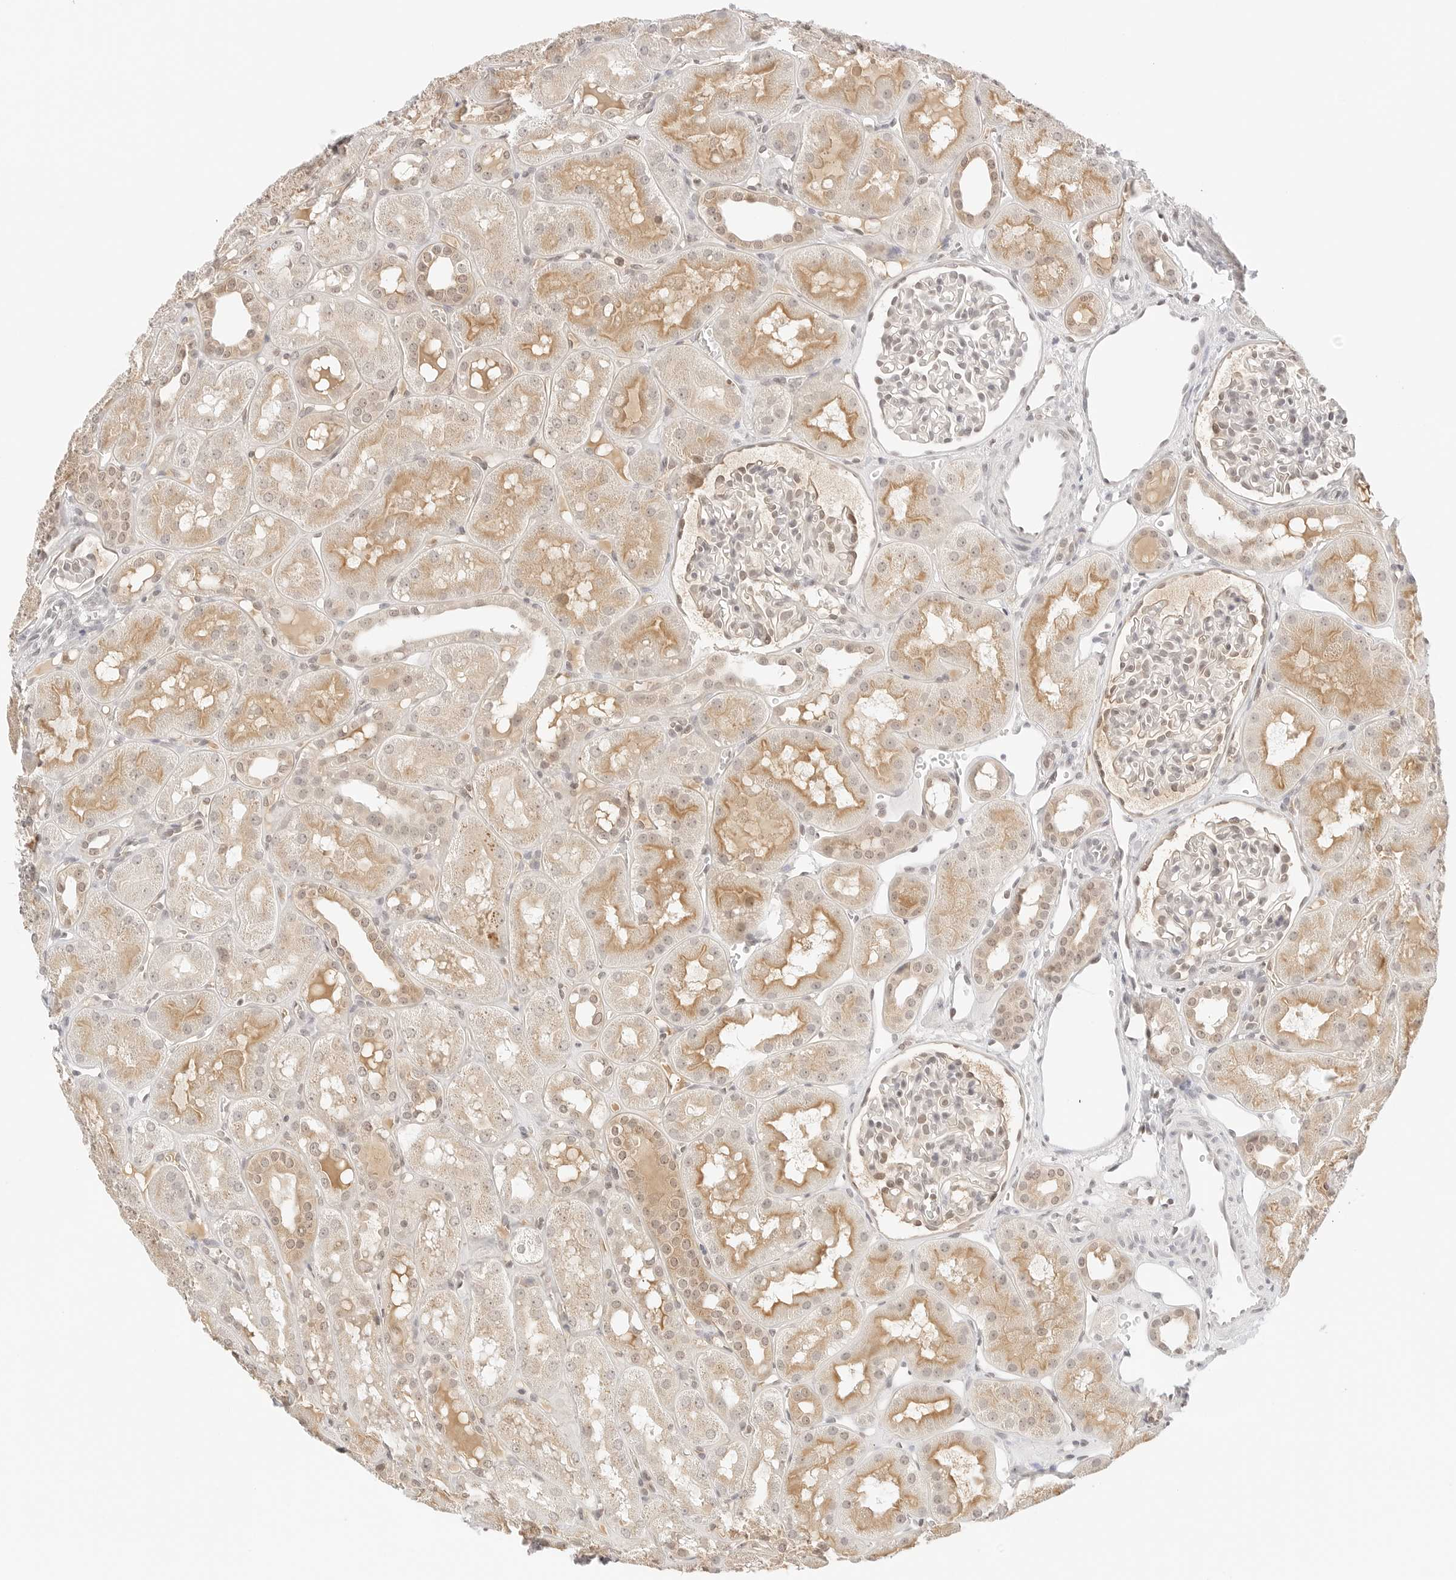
{"staining": {"intensity": "weak", "quantity": "25%-75%", "location": "nuclear"}, "tissue": "kidney", "cell_type": "Cells in glomeruli", "image_type": "normal", "snomed": [{"axis": "morphology", "description": "Normal tissue, NOS"}, {"axis": "topography", "description": "Kidney"}], "caption": "Brown immunohistochemical staining in unremarkable human kidney shows weak nuclear positivity in approximately 25%-75% of cells in glomeruli. Immunohistochemistry stains the protein of interest in brown and the nuclei are stained blue.", "gene": "SEPTIN4", "patient": {"sex": "male", "age": 16}}